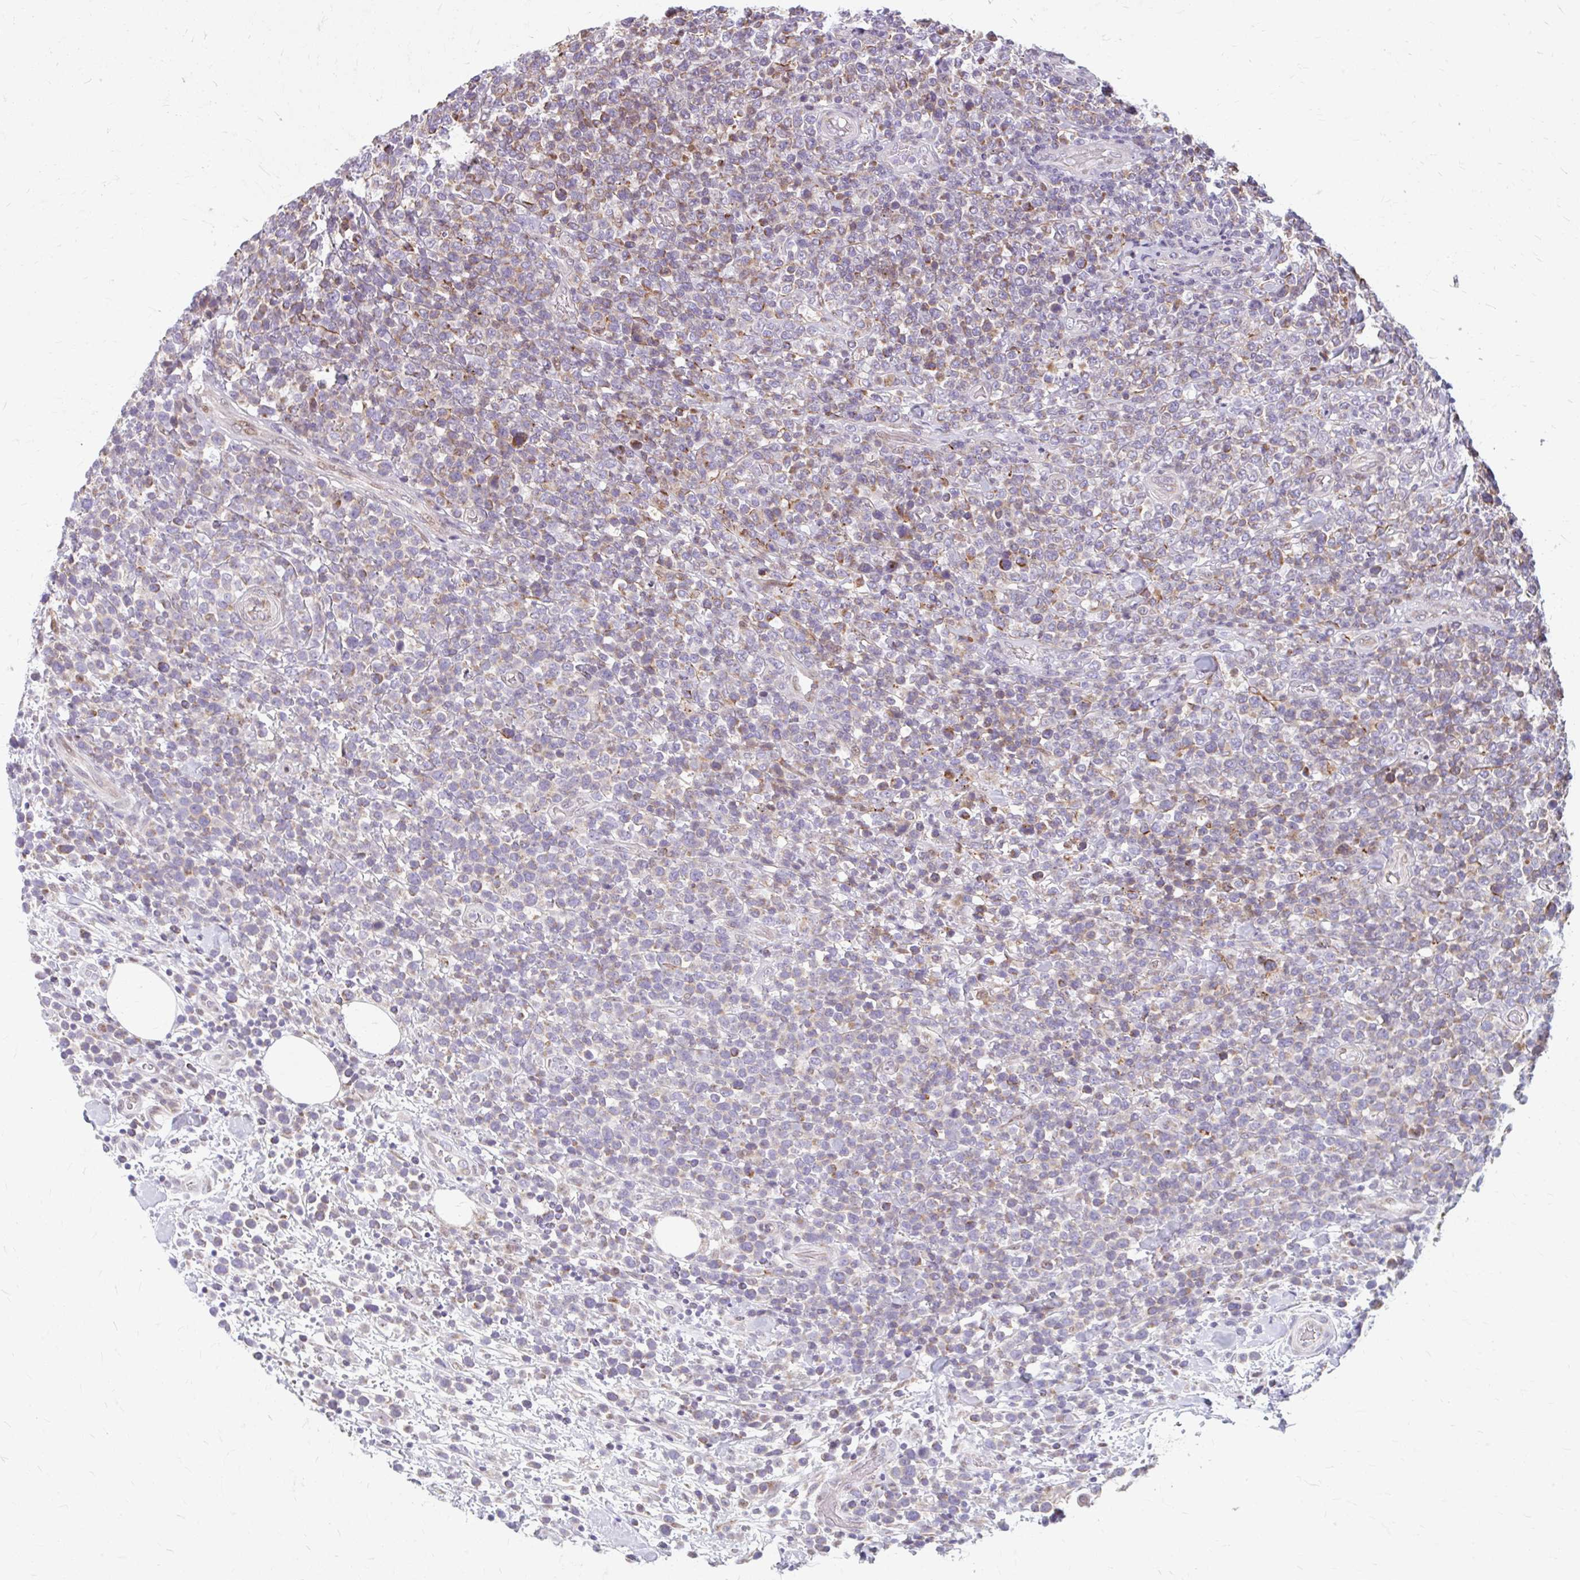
{"staining": {"intensity": "weak", "quantity": "<25%", "location": "cytoplasmic/membranous"}, "tissue": "lymphoma", "cell_type": "Tumor cells", "image_type": "cancer", "snomed": [{"axis": "morphology", "description": "Malignant lymphoma, non-Hodgkin's type, High grade"}, {"axis": "topography", "description": "Soft tissue"}], "caption": "Lymphoma was stained to show a protein in brown. There is no significant positivity in tumor cells.", "gene": "BEAN1", "patient": {"sex": "female", "age": 56}}